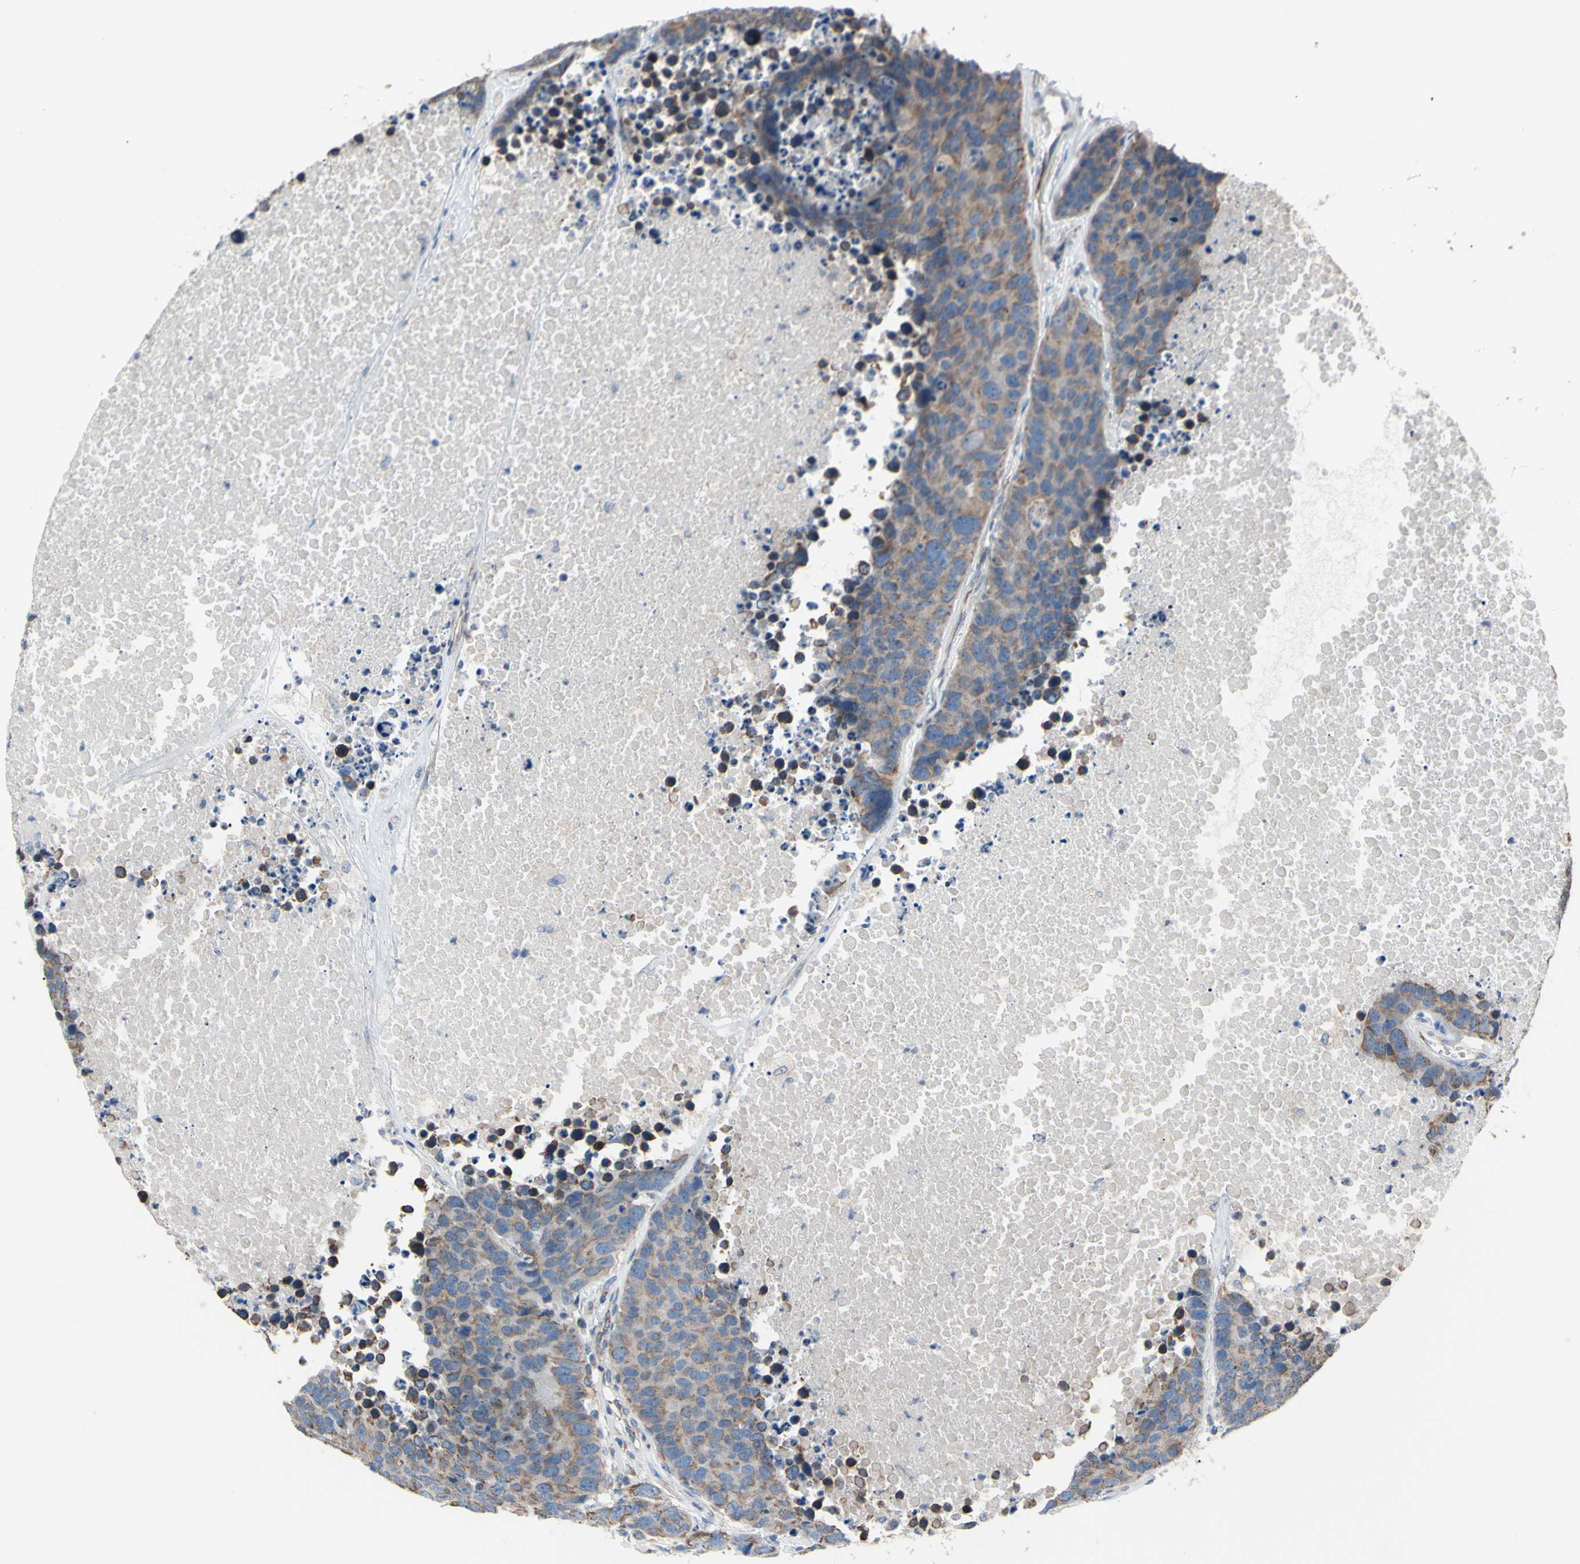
{"staining": {"intensity": "moderate", "quantity": "25%-75%", "location": "cytoplasmic/membranous"}, "tissue": "carcinoid", "cell_type": "Tumor cells", "image_type": "cancer", "snomed": [{"axis": "morphology", "description": "Carcinoid, malignant, NOS"}, {"axis": "topography", "description": "Lung"}], "caption": "Moderate cytoplasmic/membranous staining for a protein is seen in approximately 25%-75% of tumor cells of carcinoid using IHC.", "gene": "GRAMD2B", "patient": {"sex": "male", "age": 60}}